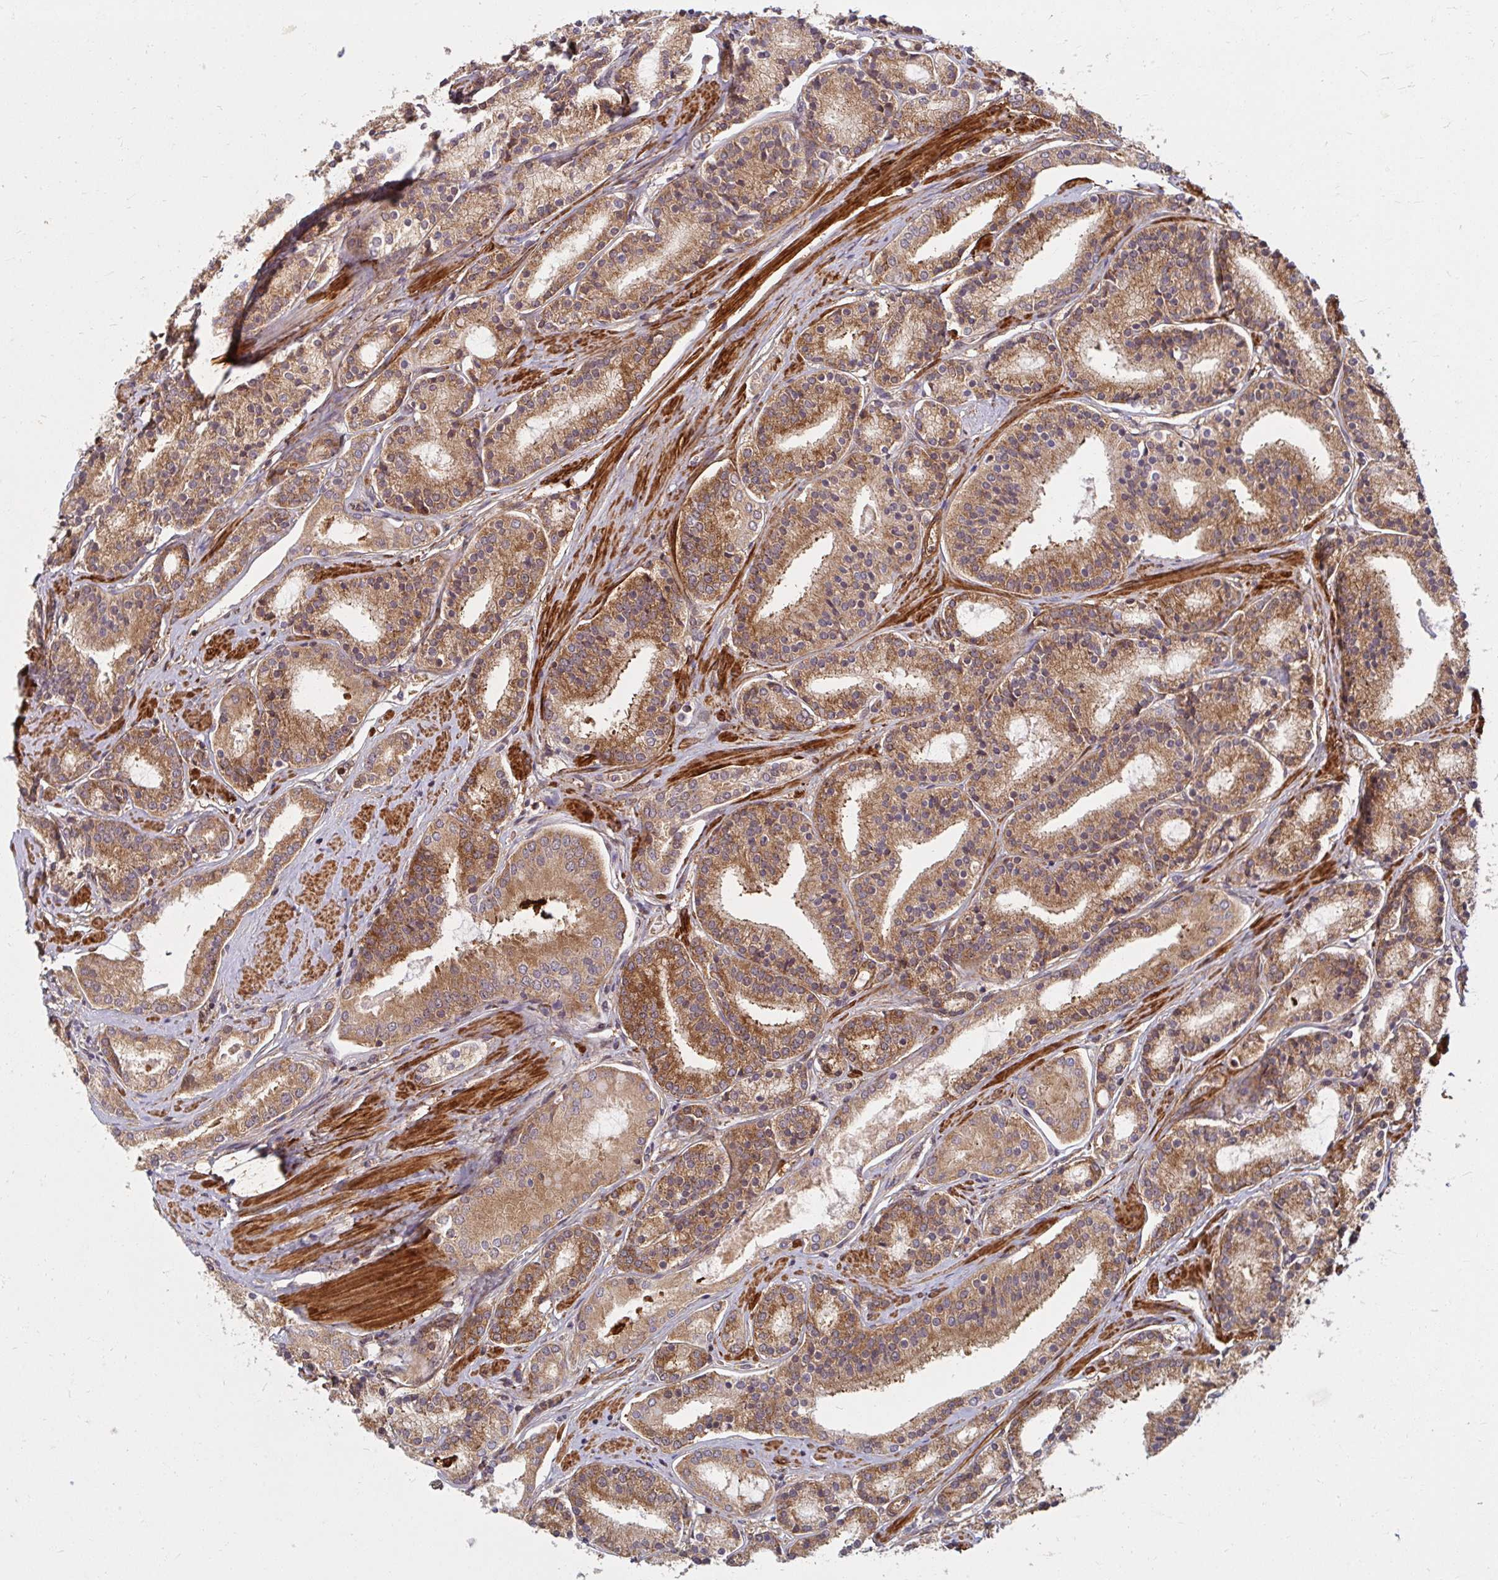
{"staining": {"intensity": "moderate", "quantity": ">75%", "location": "cytoplasmic/membranous"}, "tissue": "prostate cancer", "cell_type": "Tumor cells", "image_type": "cancer", "snomed": [{"axis": "morphology", "description": "Adenocarcinoma, High grade"}, {"axis": "topography", "description": "Prostate"}], "caption": "Human prostate cancer (adenocarcinoma (high-grade)) stained for a protein (brown) displays moderate cytoplasmic/membranous positive expression in about >75% of tumor cells.", "gene": "BTF3", "patient": {"sex": "male", "age": 63}}